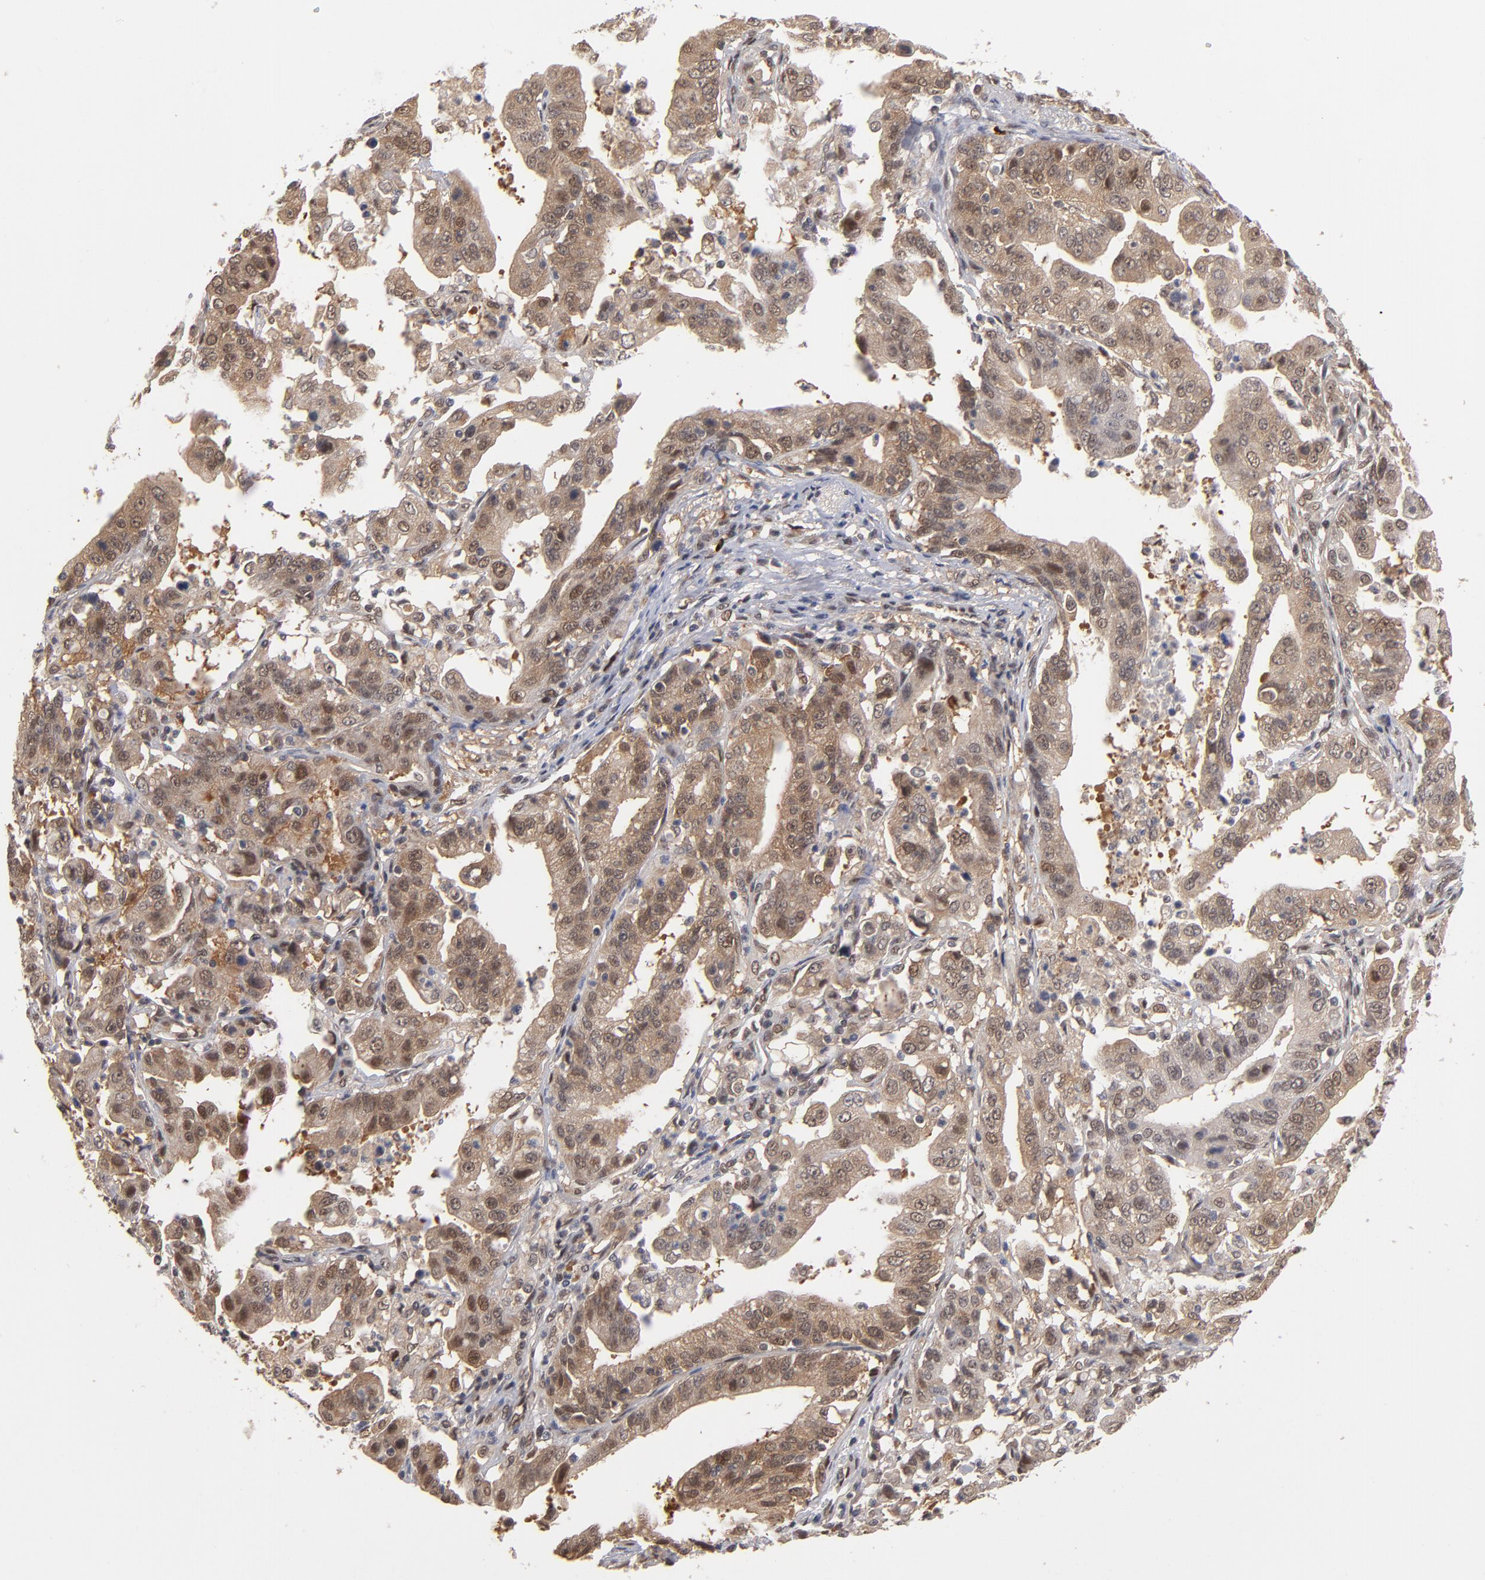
{"staining": {"intensity": "weak", "quantity": ">75%", "location": "cytoplasmic/membranous,nuclear"}, "tissue": "stomach cancer", "cell_type": "Tumor cells", "image_type": "cancer", "snomed": [{"axis": "morphology", "description": "Adenocarcinoma, NOS"}, {"axis": "topography", "description": "Stomach, upper"}], "caption": "This micrograph displays immunohistochemistry (IHC) staining of human stomach cancer, with low weak cytoplasmic/membranous and nuclear expression in about >75% of tumor cells.", "gene": "HUWE1", "patient": {"sex": "female", "age": 50}}